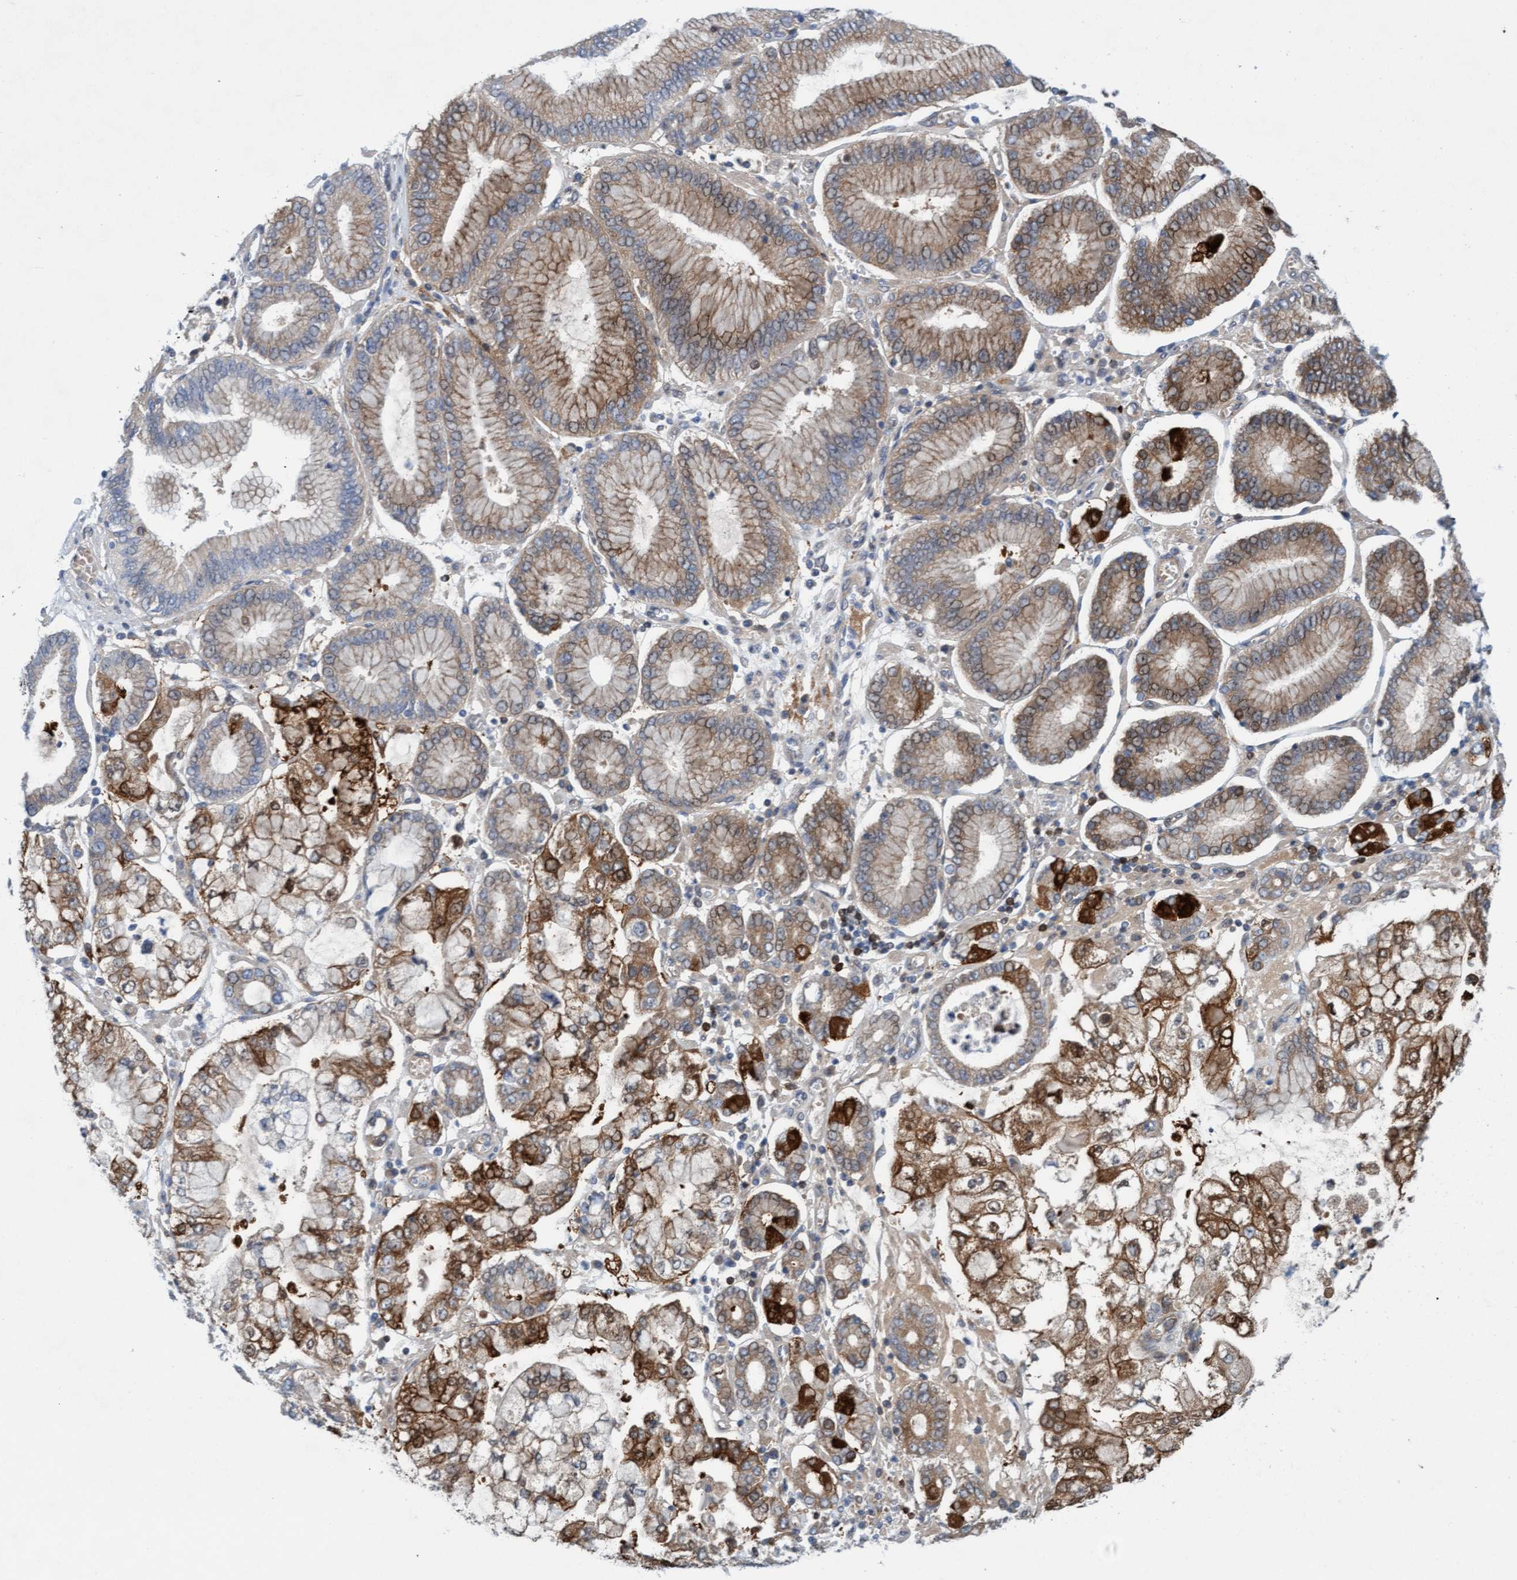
{"staining": {"intensity": "strong", "quantity": ">75%", "location": "cytoplasmic/membranous"}, "tissue": "stomach cancer", "cell_type": "Tumor cells", "image_type": "cancer", "snomed": [{"axis": "morphology", "description": "Adenocarcinoma, NOS"}, {"axis": "topography", "description": "Stomach"}], "caption": "Brown immunohistochemical staining in human stomach cancer (adenocarcinoma) shows strong cytoplasmic/membranous staining in approximately >75% of tumor cells.", "gene": "KLHL25", "patient": {"sex": "male", "age": 76}}